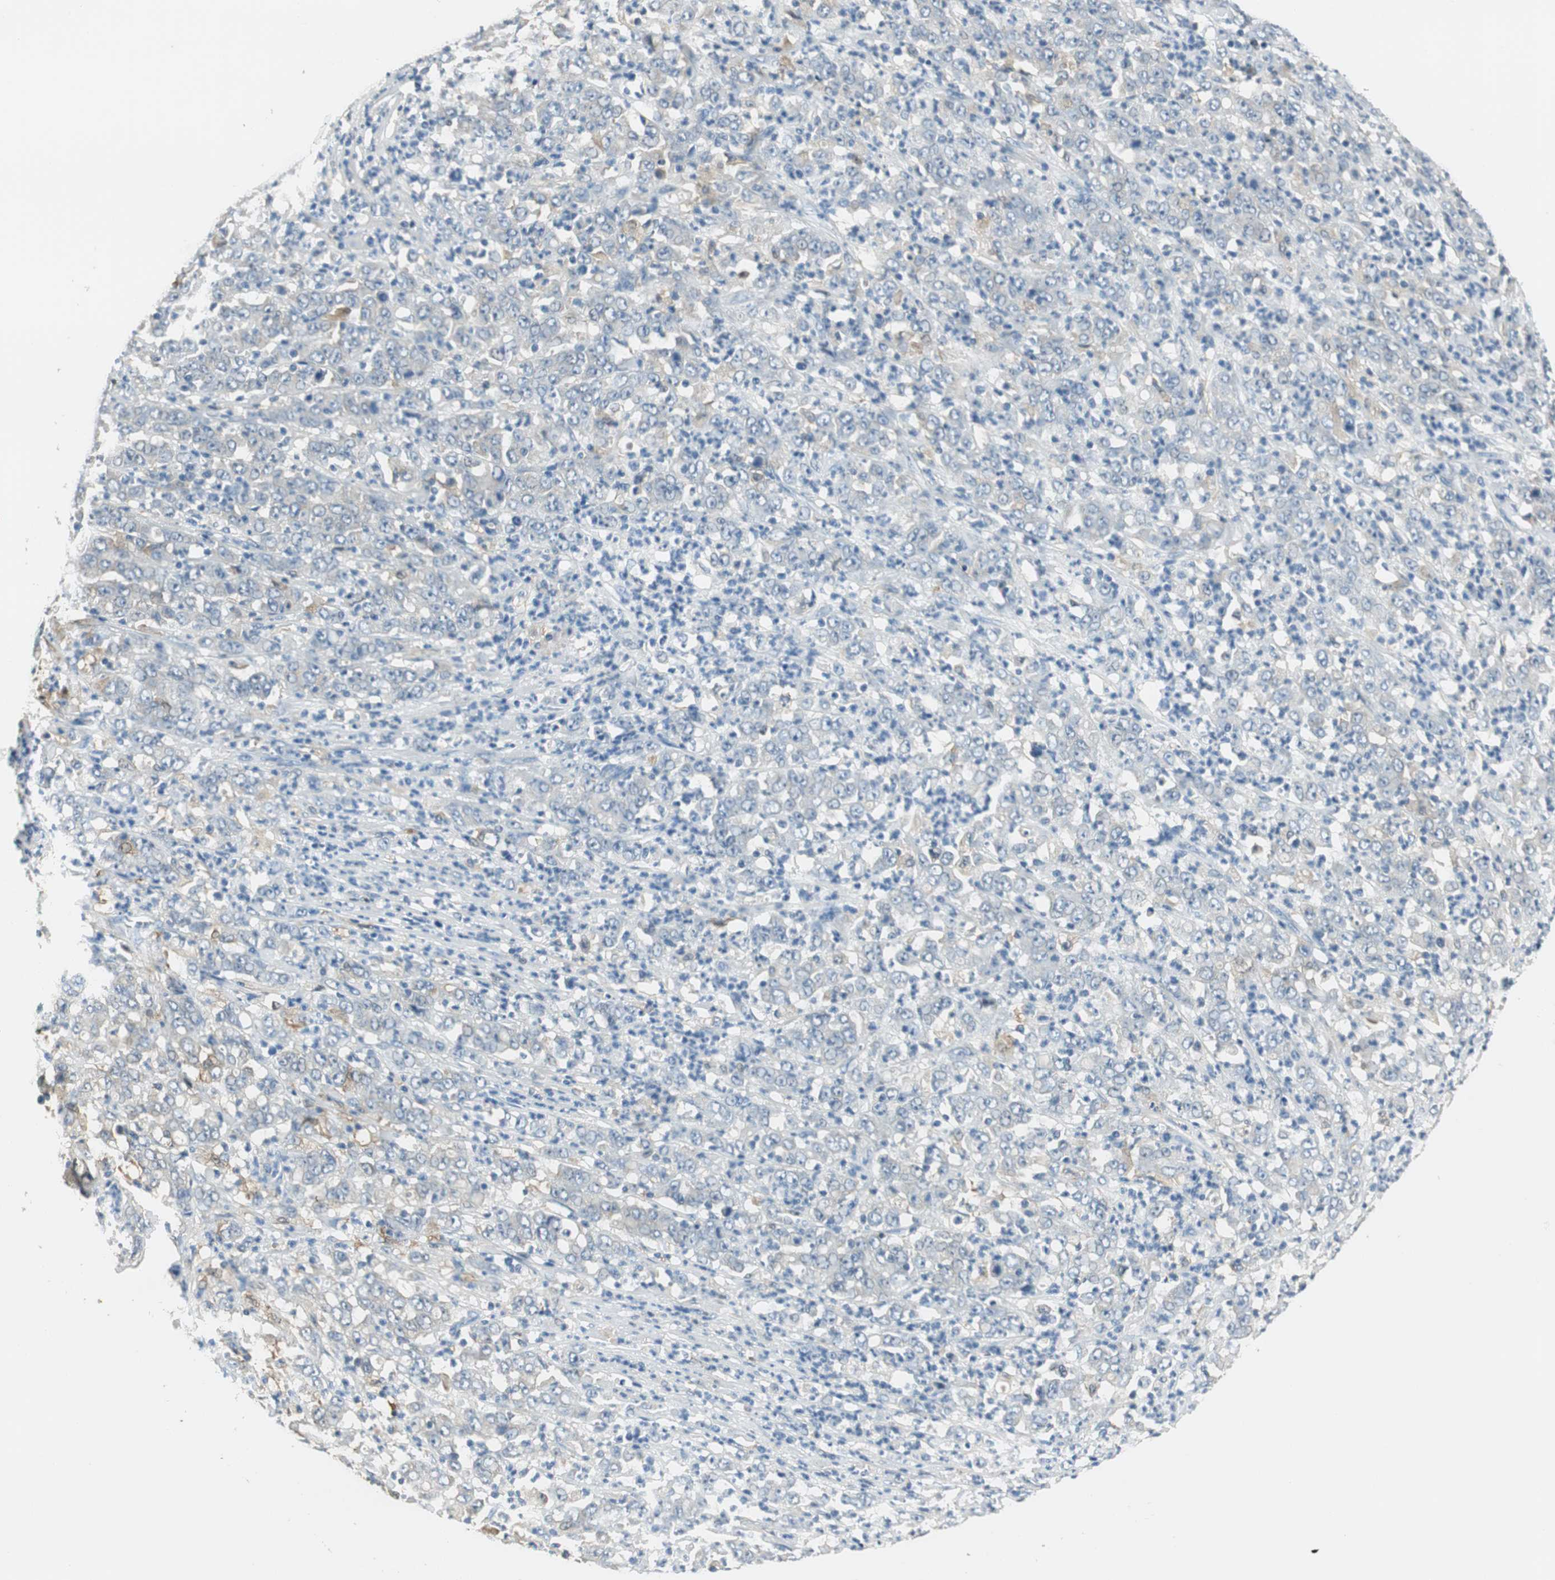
{"staining": {"intensity": "weak", "quantity": "<25%", "location": "cytoplasmic/membranous"}, "tissue": "stomach cancer", "cell_type": "Tumor cells", "image_type": "cancer", "snomed": [{"axis": "morphology", "description": "Adenocarcinoma, NOS"}, {"axis": "topography", "description": "Stomach, lower"}], "caption": "The histopathology image demonstrates no staining of tumor cells in adenocarcinoma (stomach). The staining was performed using DAB (3,3'-diaminobenzidine) to visualize the protein expression in brown, while the nuclei were stained in blue with hematoxylin (Magnification: 20x).", "gene": "MSTO1", "patient": {"sex": "female", "age": 71}}